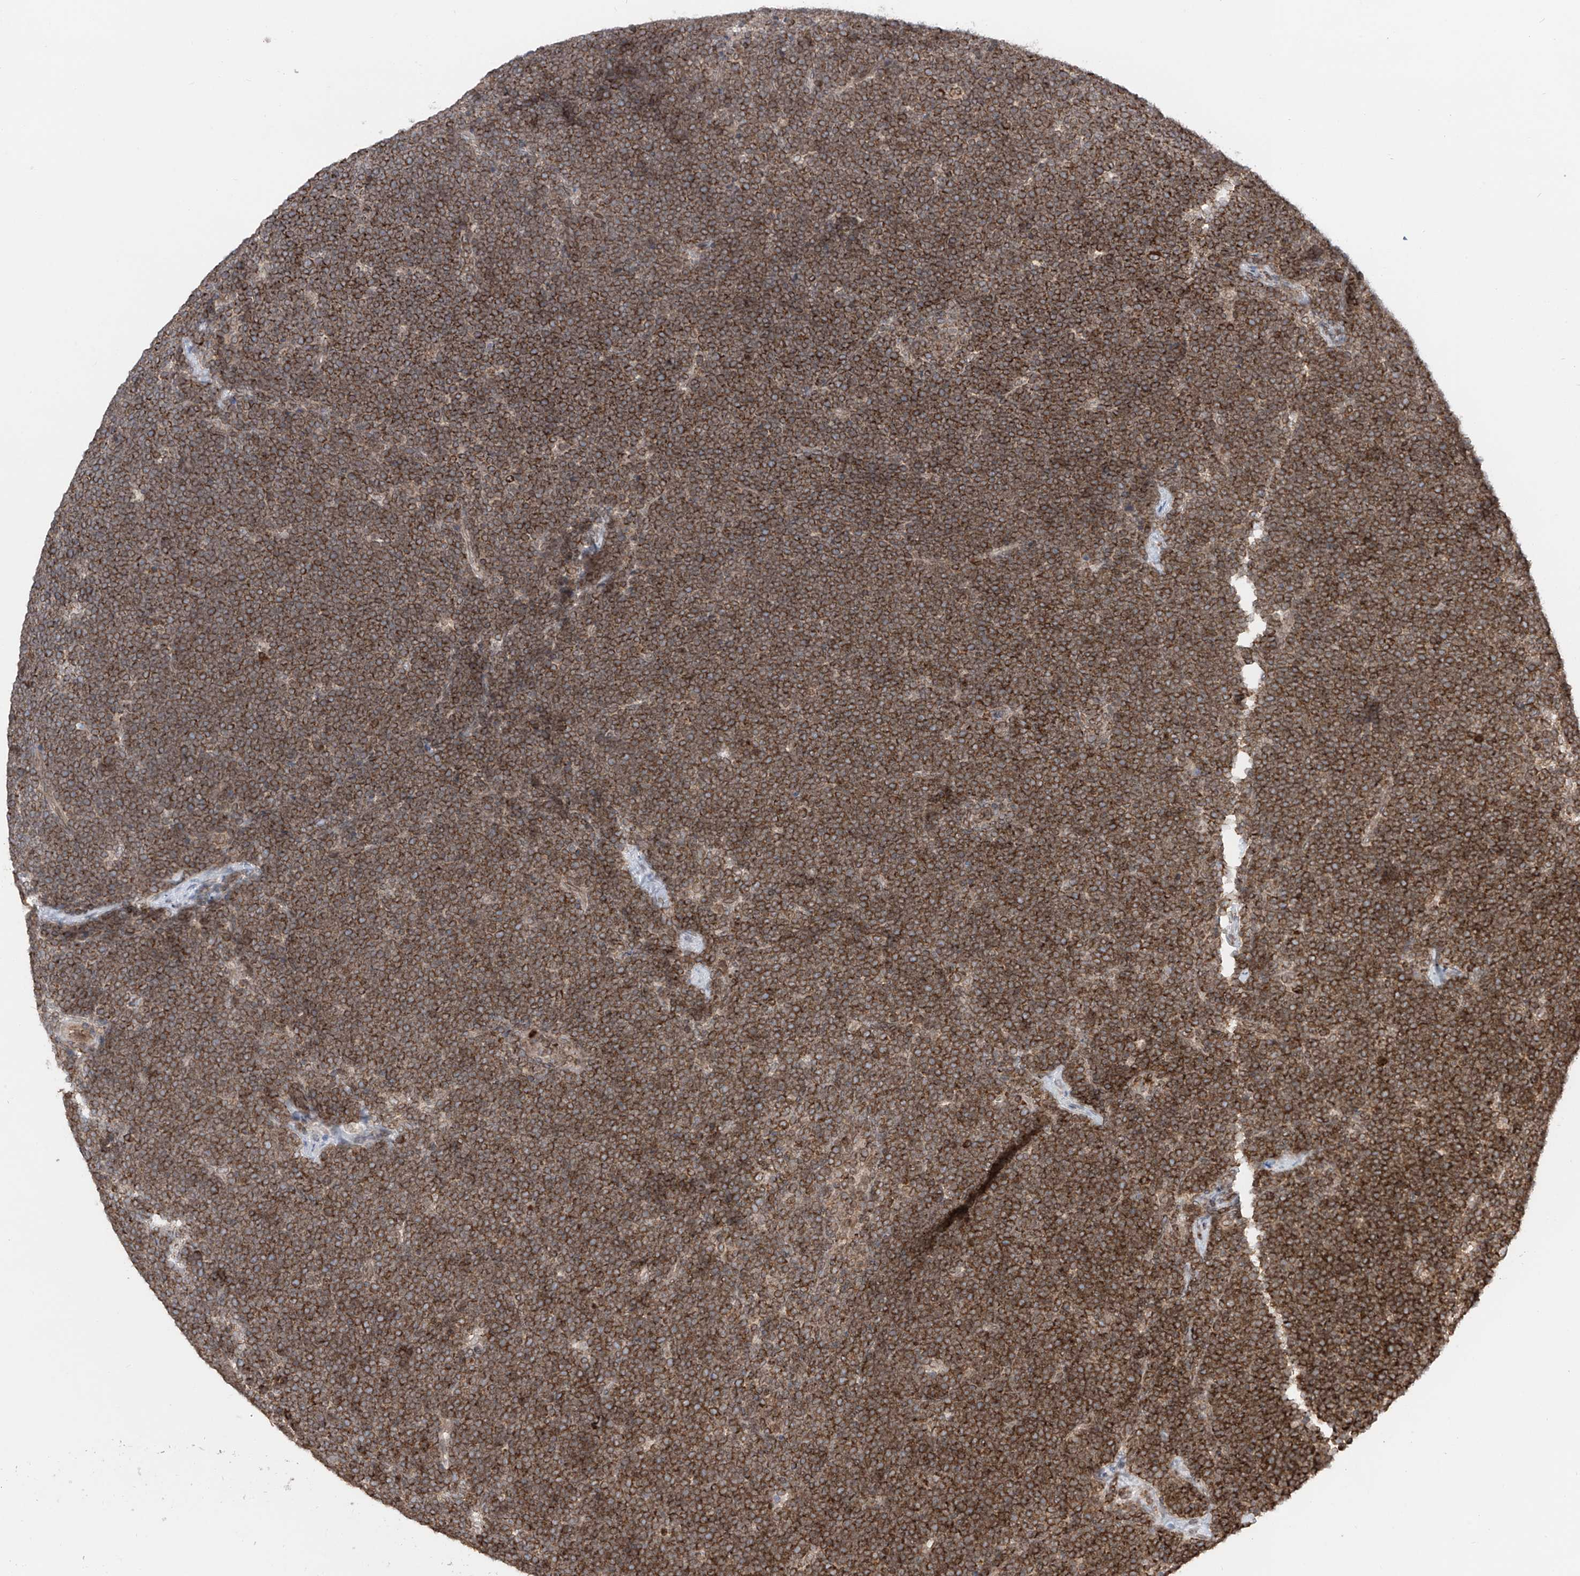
{"staining": {"intensity": "strong", "quantity": ">75%", "location": "cytoplasmic/membranous"}, "tissue": "lymphoma", "cell_type": "Tumor cells", "image_type": "cancer", "snomed": [{"axis": "morphology", "description": "Malignant lymphoma, non-Hodgkin's type, High grade"}, {"axis": "topography", "description": "Lymph node"}], "caption": "High-grade malignant lymphoma, non-Hodgkin's type stained with immunohistochemistry displays strong cytoplasmic/membranous staining in approximately >75% of tumor cells.", "gene": "AHCTF1", "patient": {"sex": "male", "age": 13}}